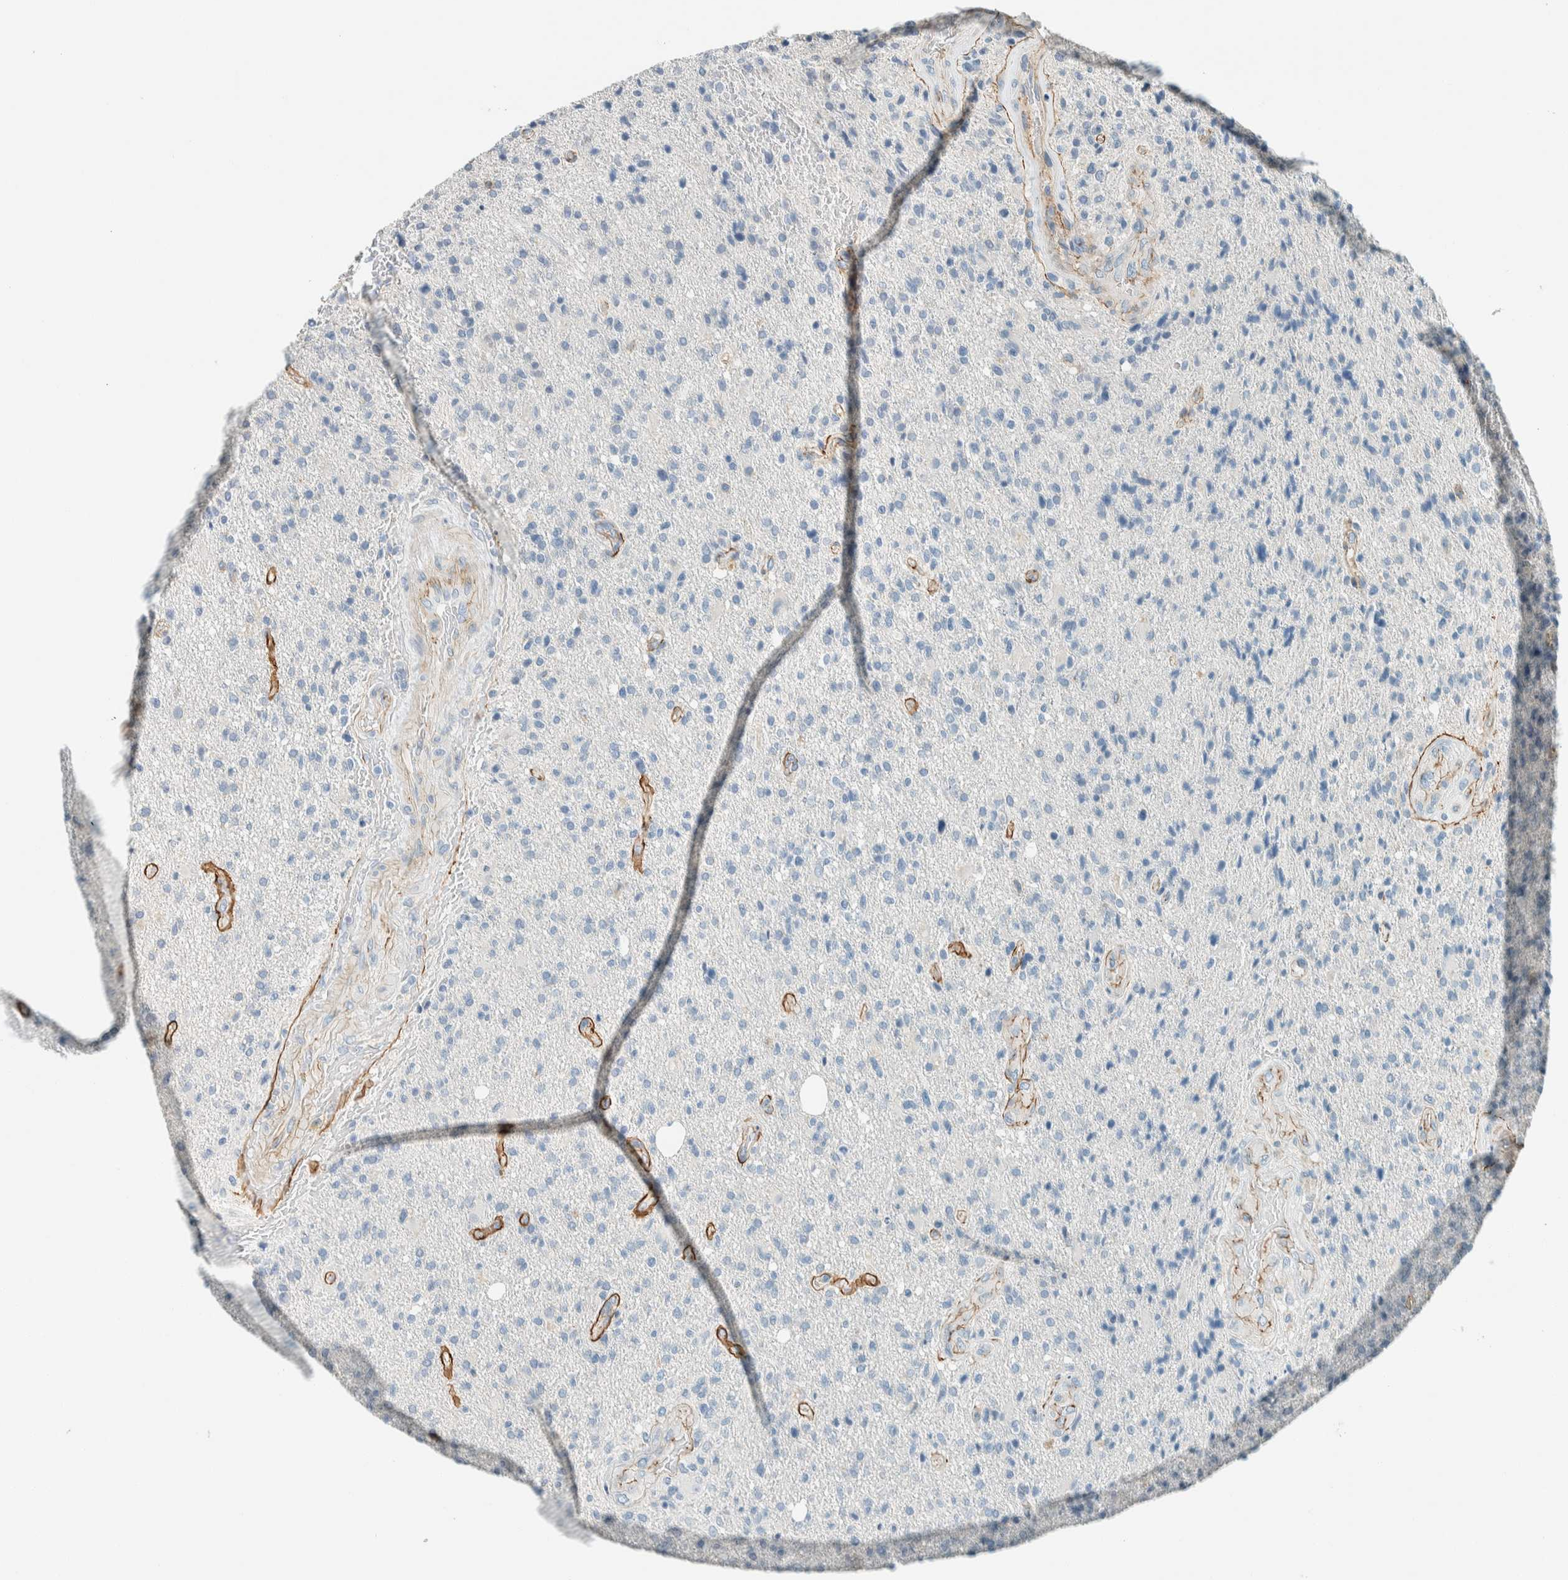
{"staining": {"intensity": "negative", "quantity": "none", "location": "none"}, "tissue": "glioma", "cell_type": "Tumor cells", "image_type": "cancer", "snomed": [{"axis": "morphology", "description": "Glioma, malignant, High grade"}, {"axis": "topography", "description": "Brain"}], "caption": "IHC histopathology image of neoplastic tissue: human glioma stained with DAB (3,3'-diaminobenzidine) exhibits no significant protein positivity in tumor cells.", "gene": "SLFN12", "patient": {"sex": "male", "age": 72}}